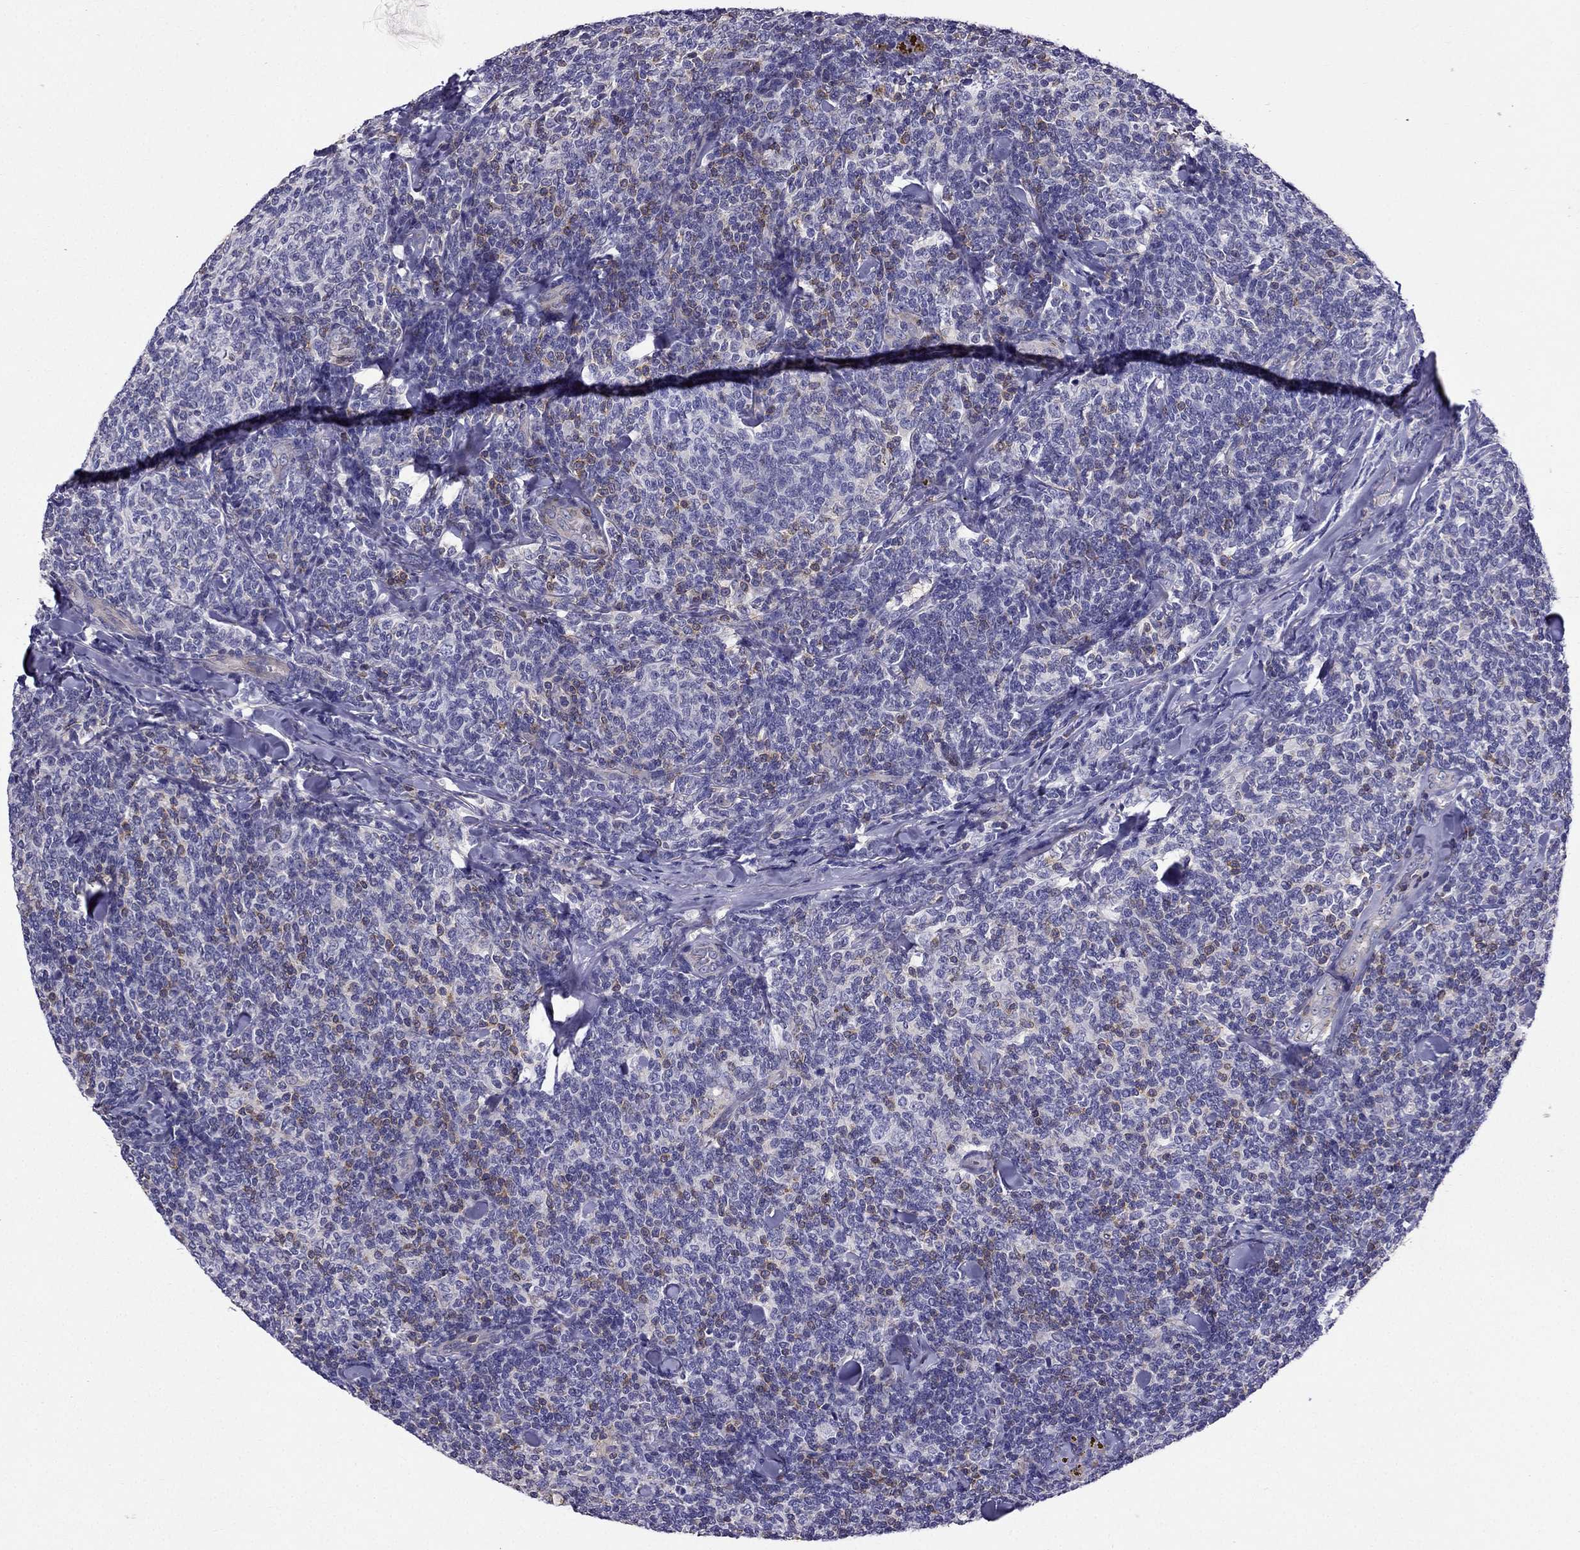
{"staining": {"intensity": "negative", "quantity": "none", "location": "none"}, "tissue": "lymphoma", "cell_type": "Tumor cells", "image_type": "cancer", "snomed": [{"axis": "morphology", "description": "Malignant lymphoma, non-Hodgkin's type, Low grade"}, {"axis": "topography", "description": "Lymph node"}], "caption": "Tumor cells show no significant staining in low-grade malignant lymphoma, non-Hodgkin's type.", "gene": "AAK1", "patient": {"sex": "female", "age": 56}}